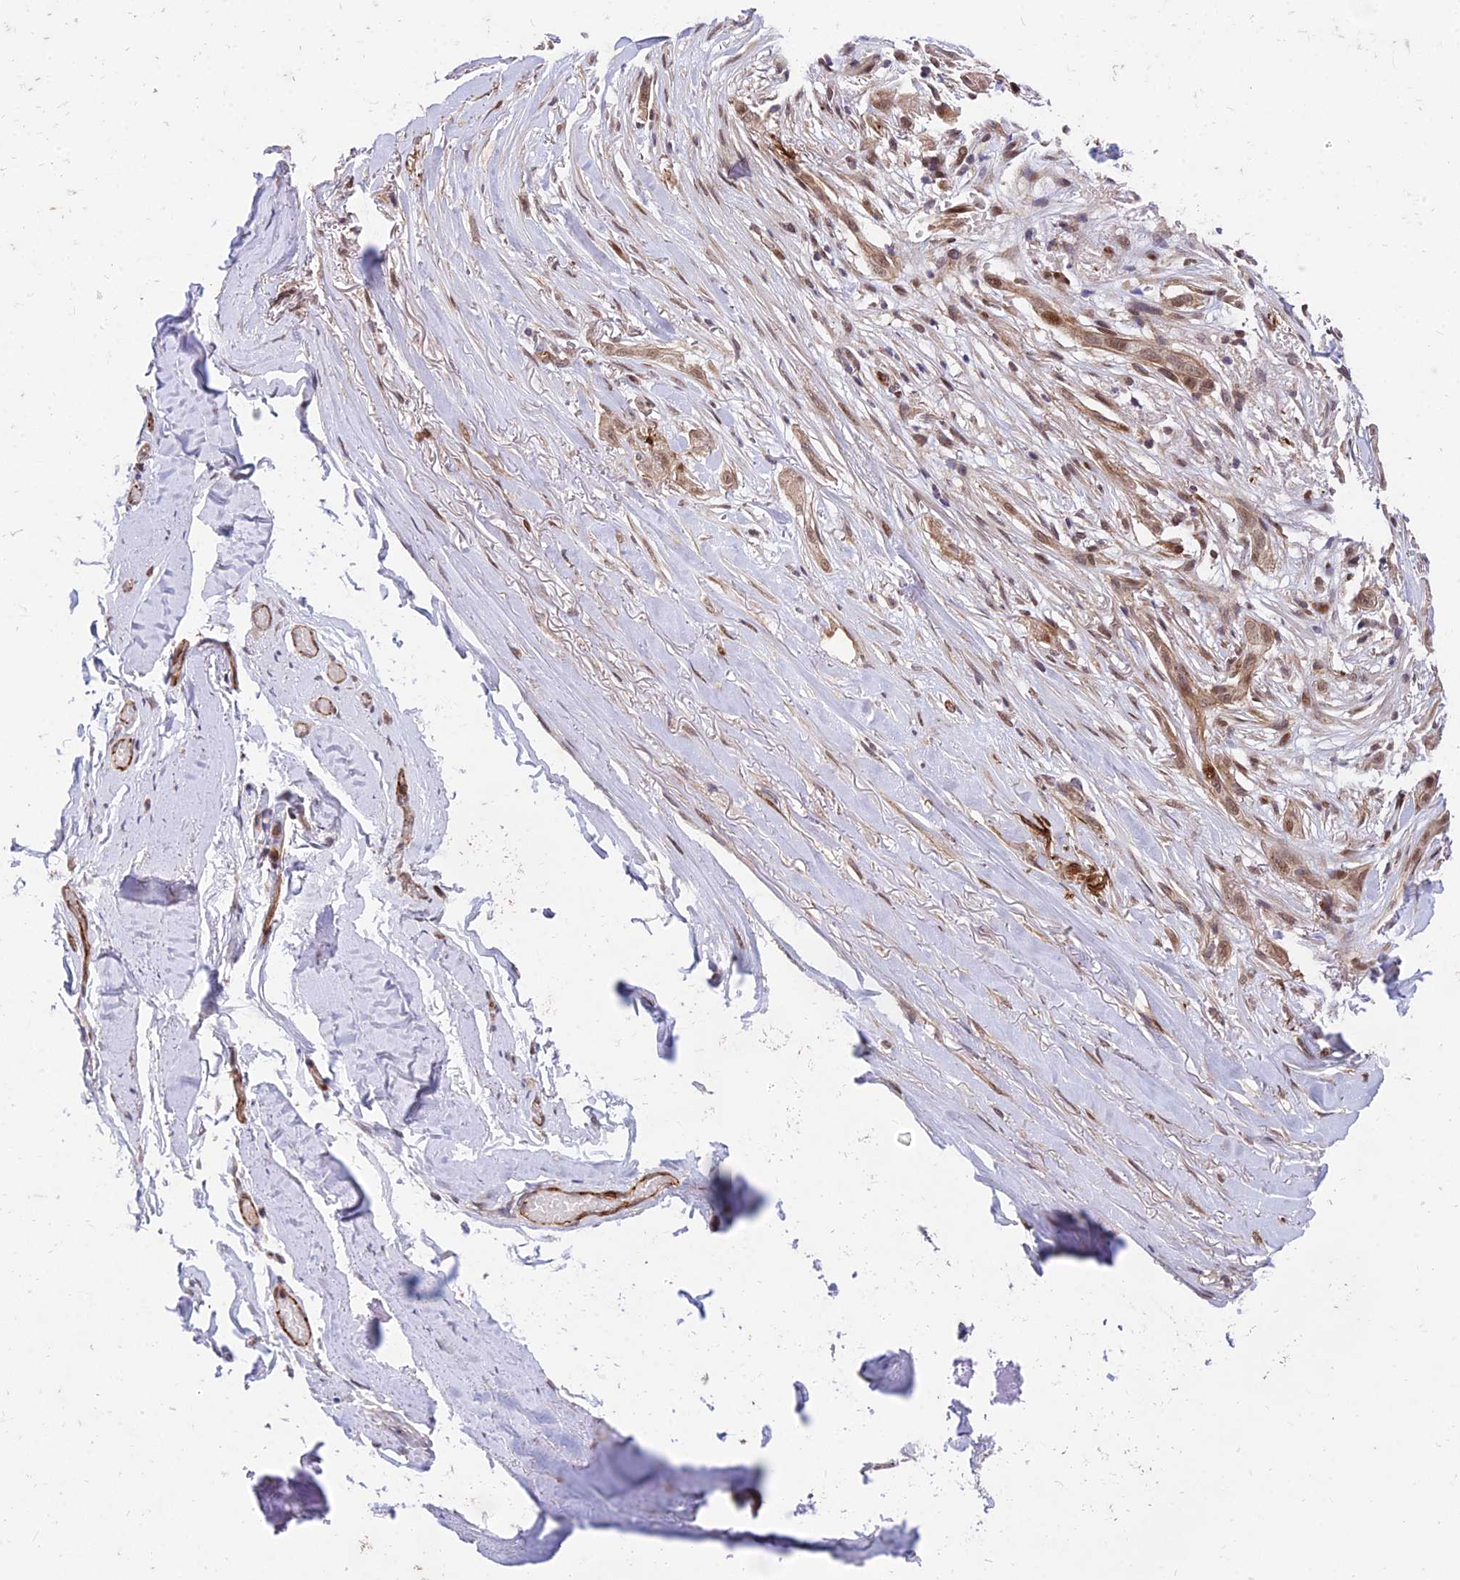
{"staining": {"intensity": "moderate", "quantity": ">75%", "location": "nuclear"}, "tissue": "adipose tissue", "cell_type": "Adipocytes", "image_type": "normal", "snomed": [{"axis": "morphology", "description": "Normal tissue, NOS"}, {"axis": "morphology", "description": "Basal cell carcinoma"}, {"axis": "topography", "description": "Skin"}], "caption": "Moderate nuclear staining for a protein is seen in approximately >75% of adipocytes of normal adipose tissue using IHC.", "gene": "ZNF85", "patient": {"sex": "female", "age": 89}}